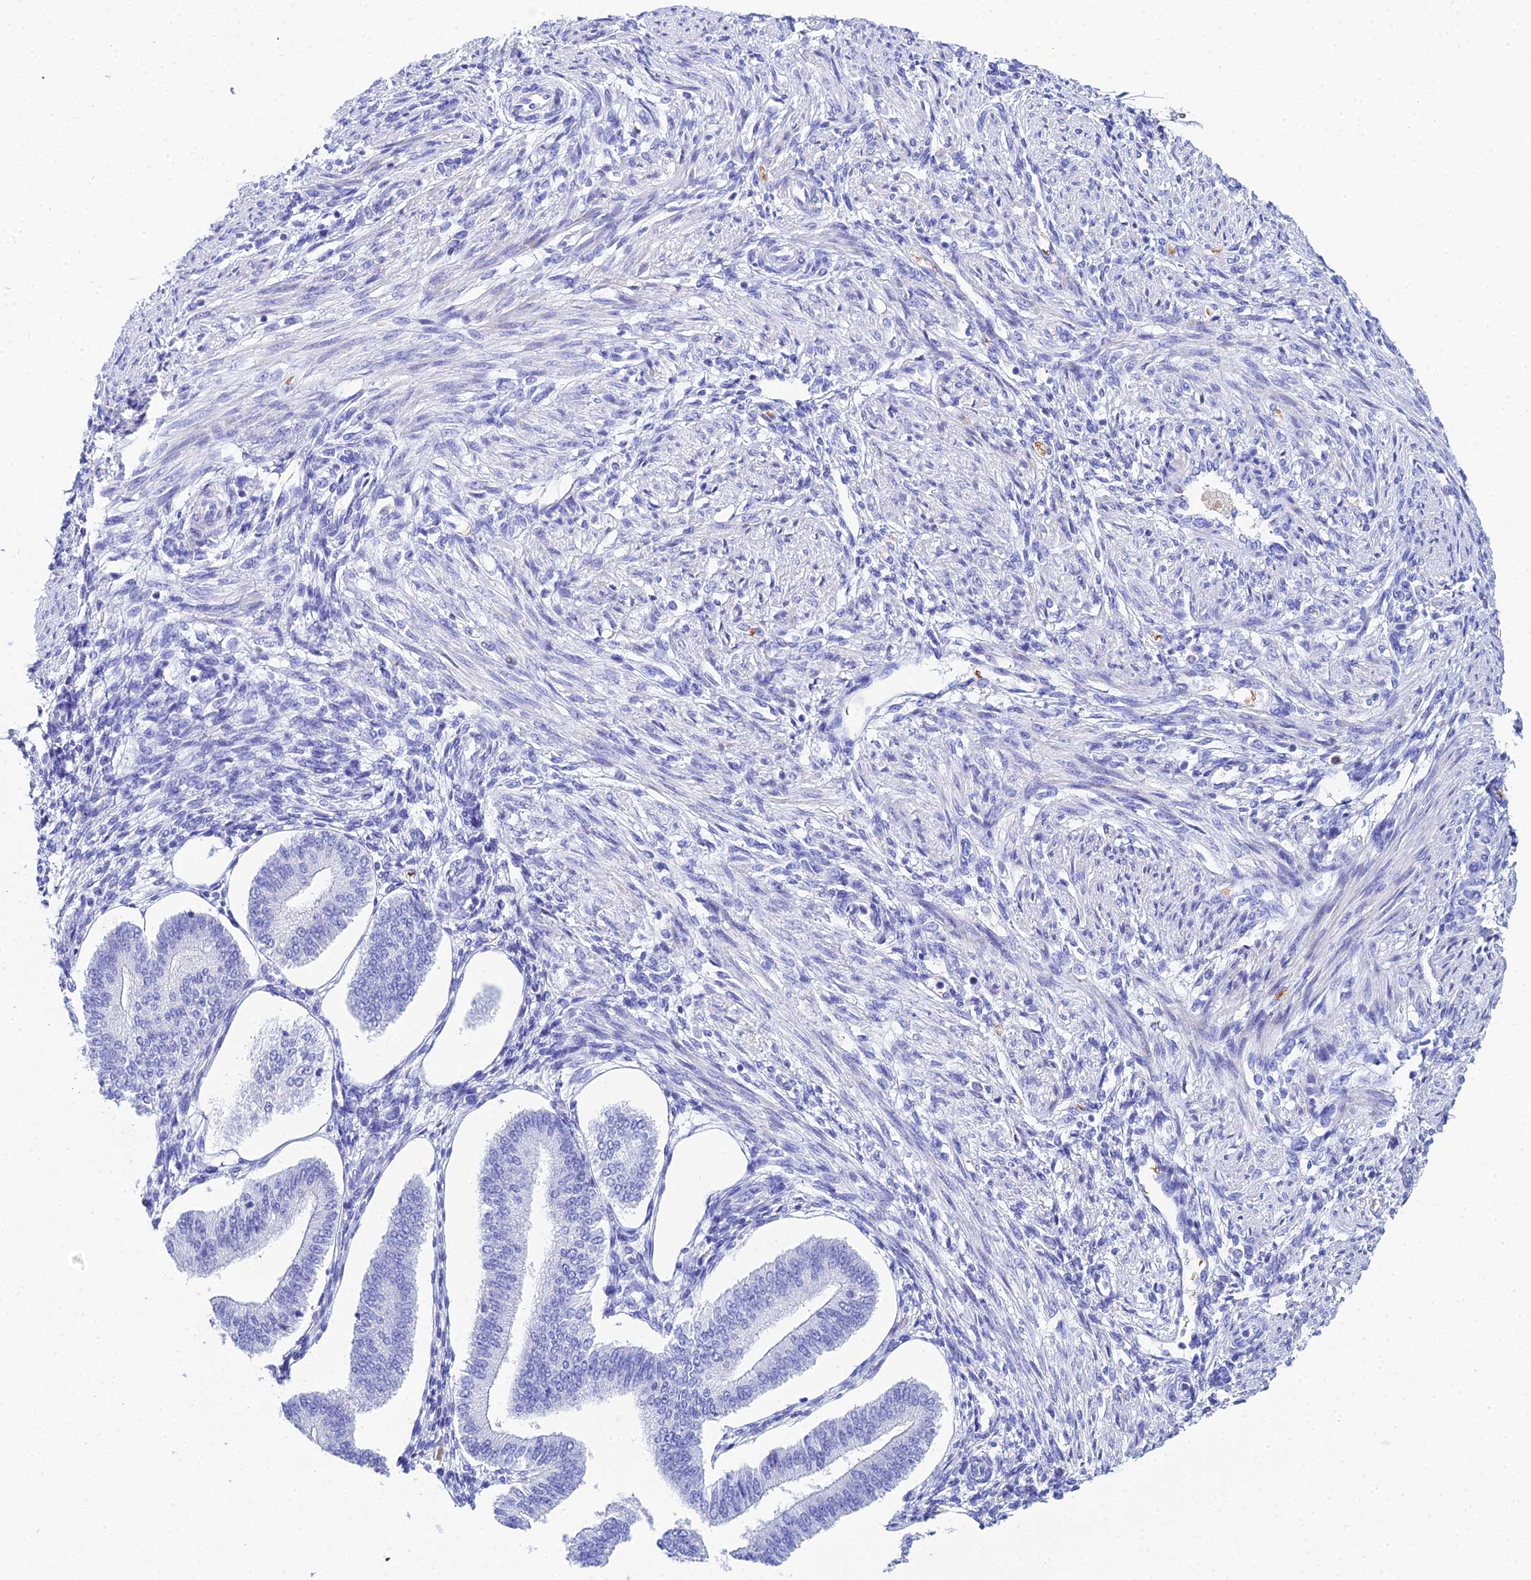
{"staining": {"intensity": "negative", "quantity": "none", "location": "none"}, "tissue": "endometrium", "cell_type": "Cells in endometrial stroma", "image_type": "normal", "snomed": [{"axis": "morphology", "description": "Normal tissue, NOS"}, {"axis": "topography", "description": "Endometrium"}], "caption": "DAB immunohistochemical staining of normal endometrium displays no significant expression in cells in endometrial stroma.", "gene": "CELA3A", "patient": {"sex": "female", "age": 34}}